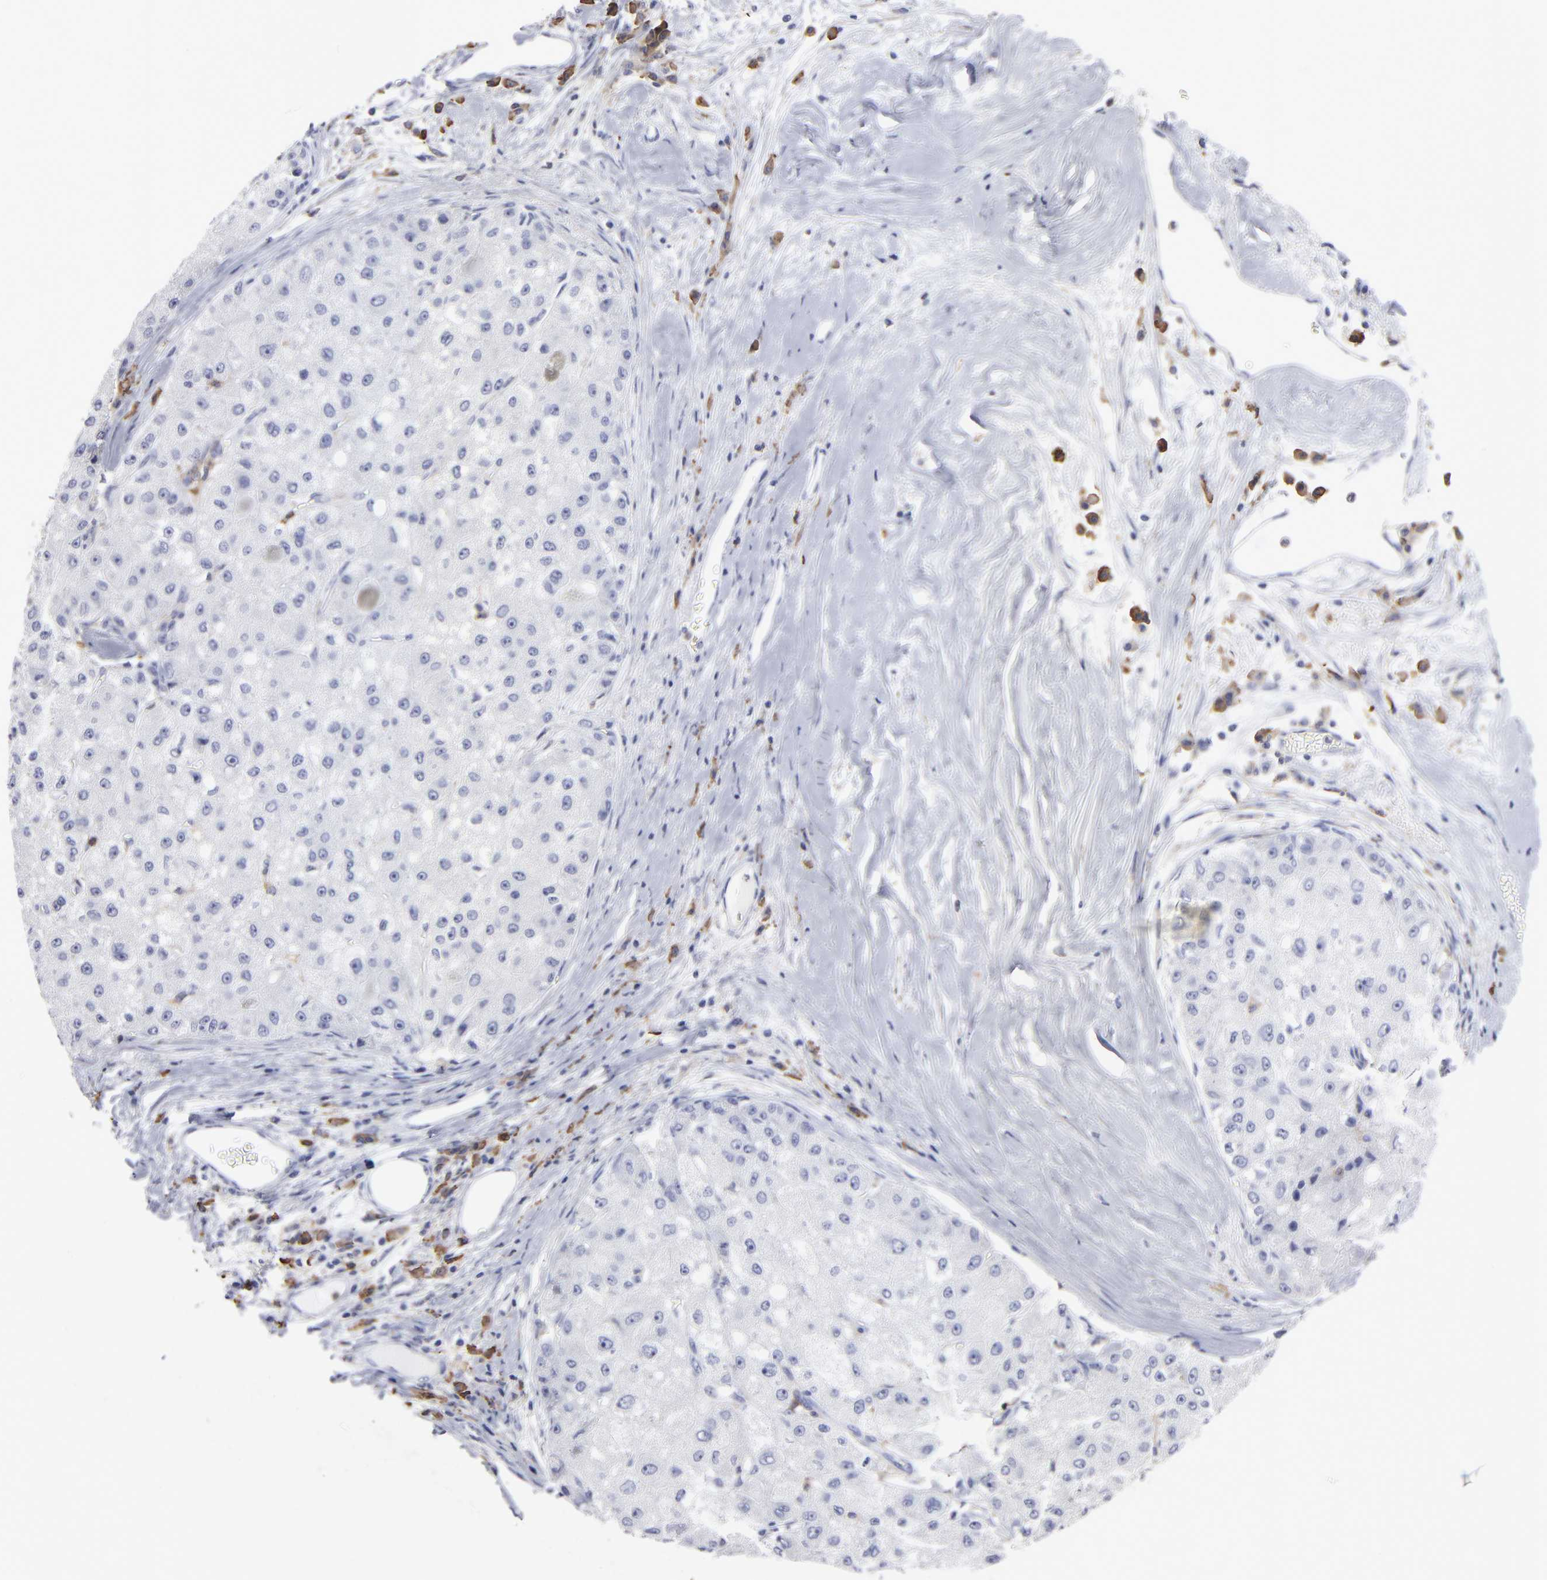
{"staining": {"intensity": "negative", "quantity": "none", "location": "none"}, "tissue": "liver cancer", "cell_type": "Tumor cells", "image_type": "cancer", "snomed": [{"axis": "morphology", "description": "Carcinoma, Hepatocellular, NOS"}, {"axis": "topography", "description": "Liver"}], "caption": "Immunohistochemistry of liver cancer shows no expression in tumor cells.", "gene": "LAT2", "patient": {"sex": "male", "age": 80}}